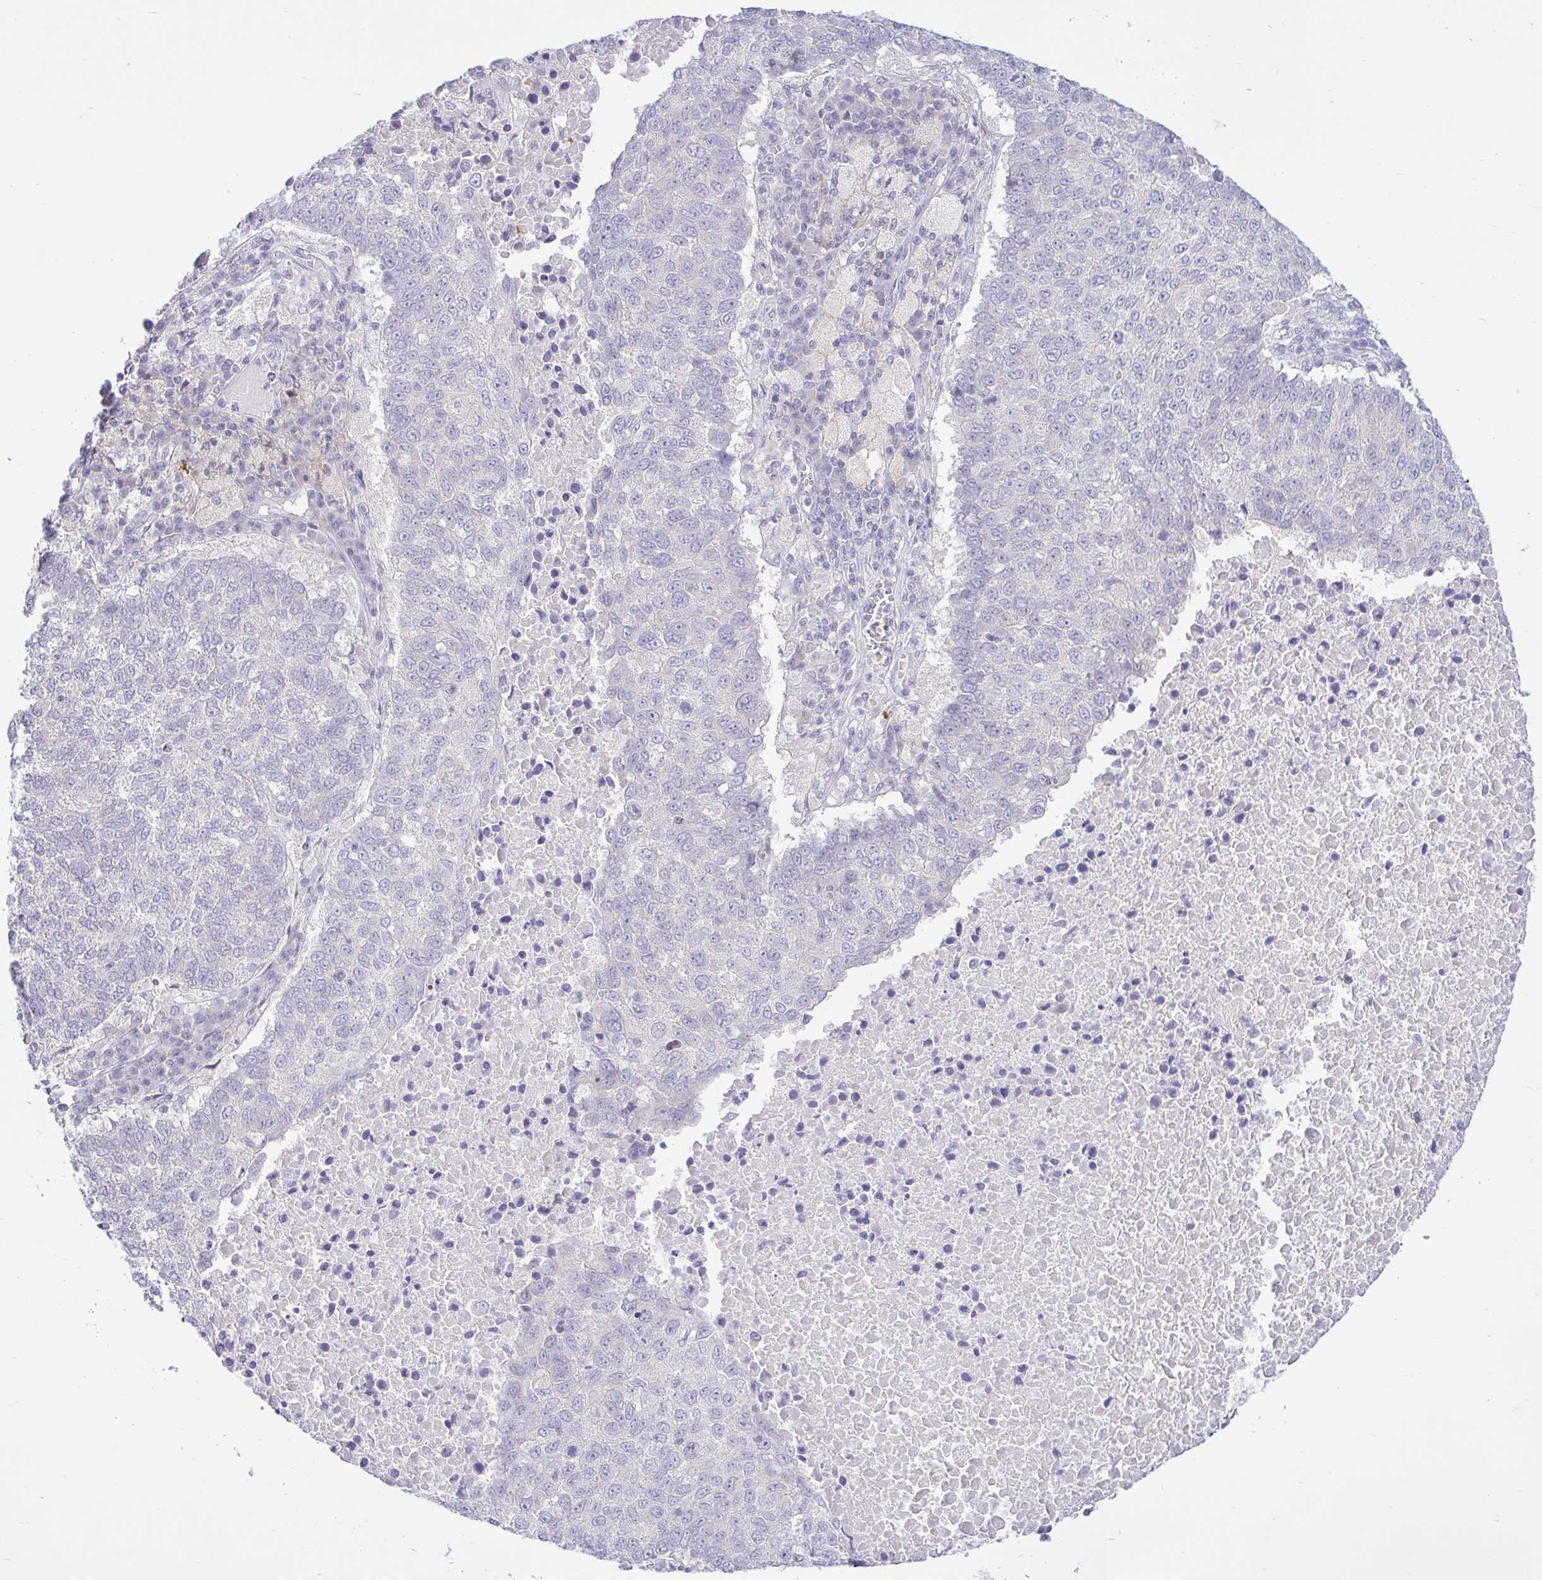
{"staining": {"intensity": "negative", "quantity": "none", "location": "none"}, "tissue": "lung cancer", "cell_type": "Tumor cells", "image_type": "cancer", "snomed": [{"axis": "morphology", "description": "Squamous cell carcinoma, NOS"}, {"axis": "topography", "description": "Lung"}], "caption": "There is no significant staining in tumor cells of squamous cell carcinoma (lung). (DAB (3,3'-diaminobenzidine) IHC with hematoxylin counter stain).", "gene": "ZNF101", "patient": {"sex": "male", "age": 73}}